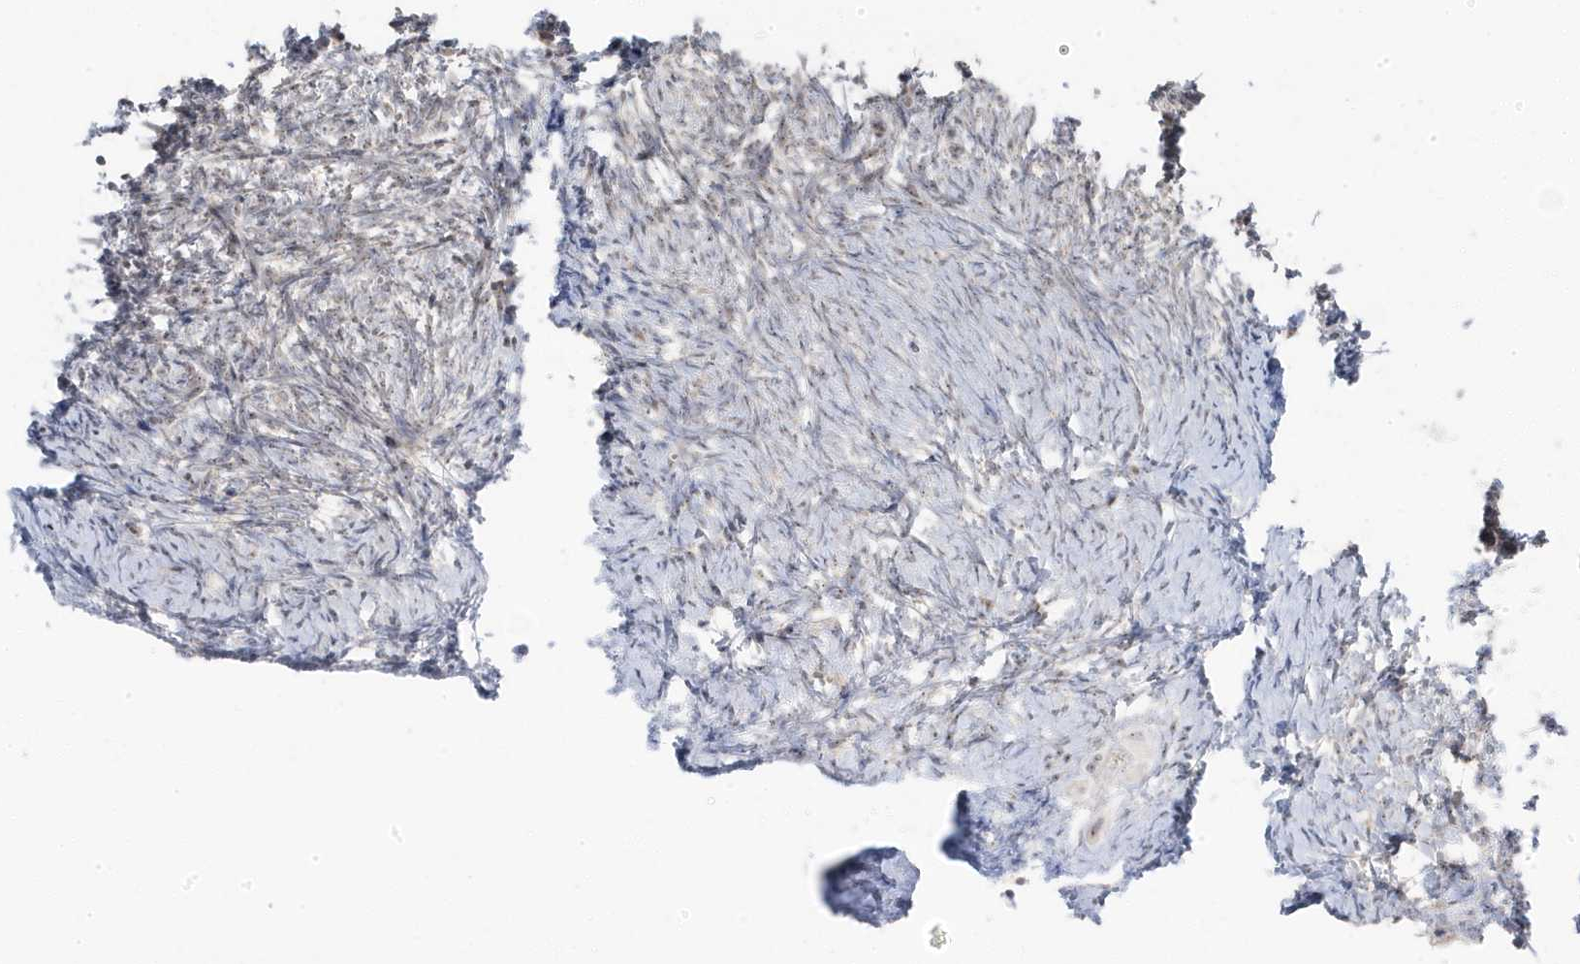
{"staining": {"intensity": "weak", "quantity": "25%-75%", "location": "nuclear"}, "tissue": "ovary", "cell_type": "Ovarian stroma cells", "image_type": "normal", "snomed": [{"axis": "morphology", "description": "Normal tissue, NOS"}, {"axis": "topography", "description": "Ovary"}], "caption": "High-magnification brightfield microscopy of benign ovary stained with DAB (brown) and counterstained with hematoxylin (blue). ovarian stroma cells exhibit weak nuclear staining is identified in approximately25%-75% of cells.", "gene": "TSEN15", "patient": {"sex": "female", "age": 41}}